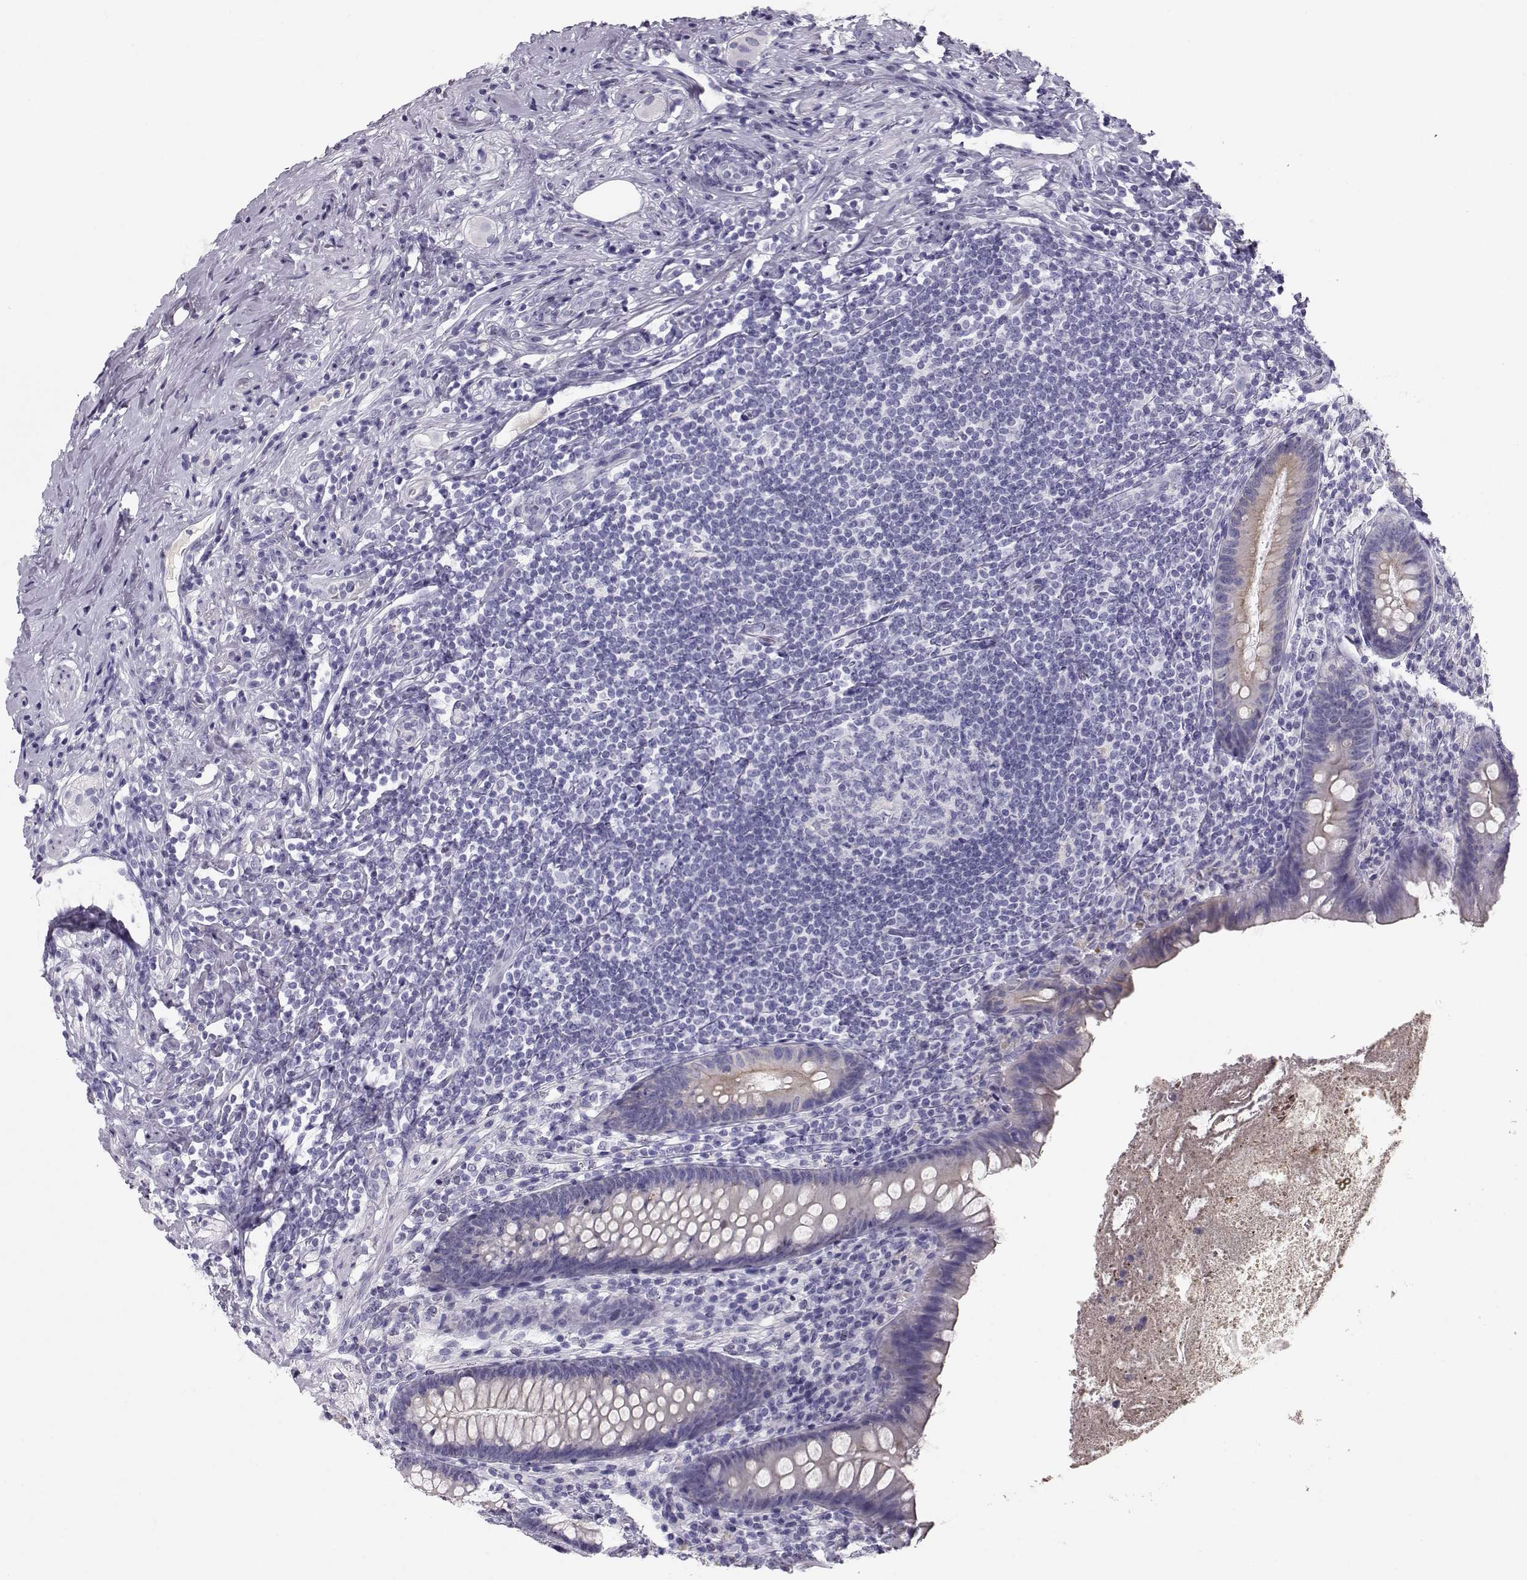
{"staining": {"intensity": "negative", "quantity": "none", "location": "none"}, "tissue": "appendix", "cell_type": "Glandular cells", "image_type": "normal", "snomed": [{"axis": "morphology", "description": "Normal tissue, NOS"}, {"axis": "topography", "description": "Appendix"}], "caption": "DAB immunohistochemical staining of benign human appendix shows no significant expression in glandular cells.", "gene": "GPR26", "patient": {"sex": "male", "age": 47}}